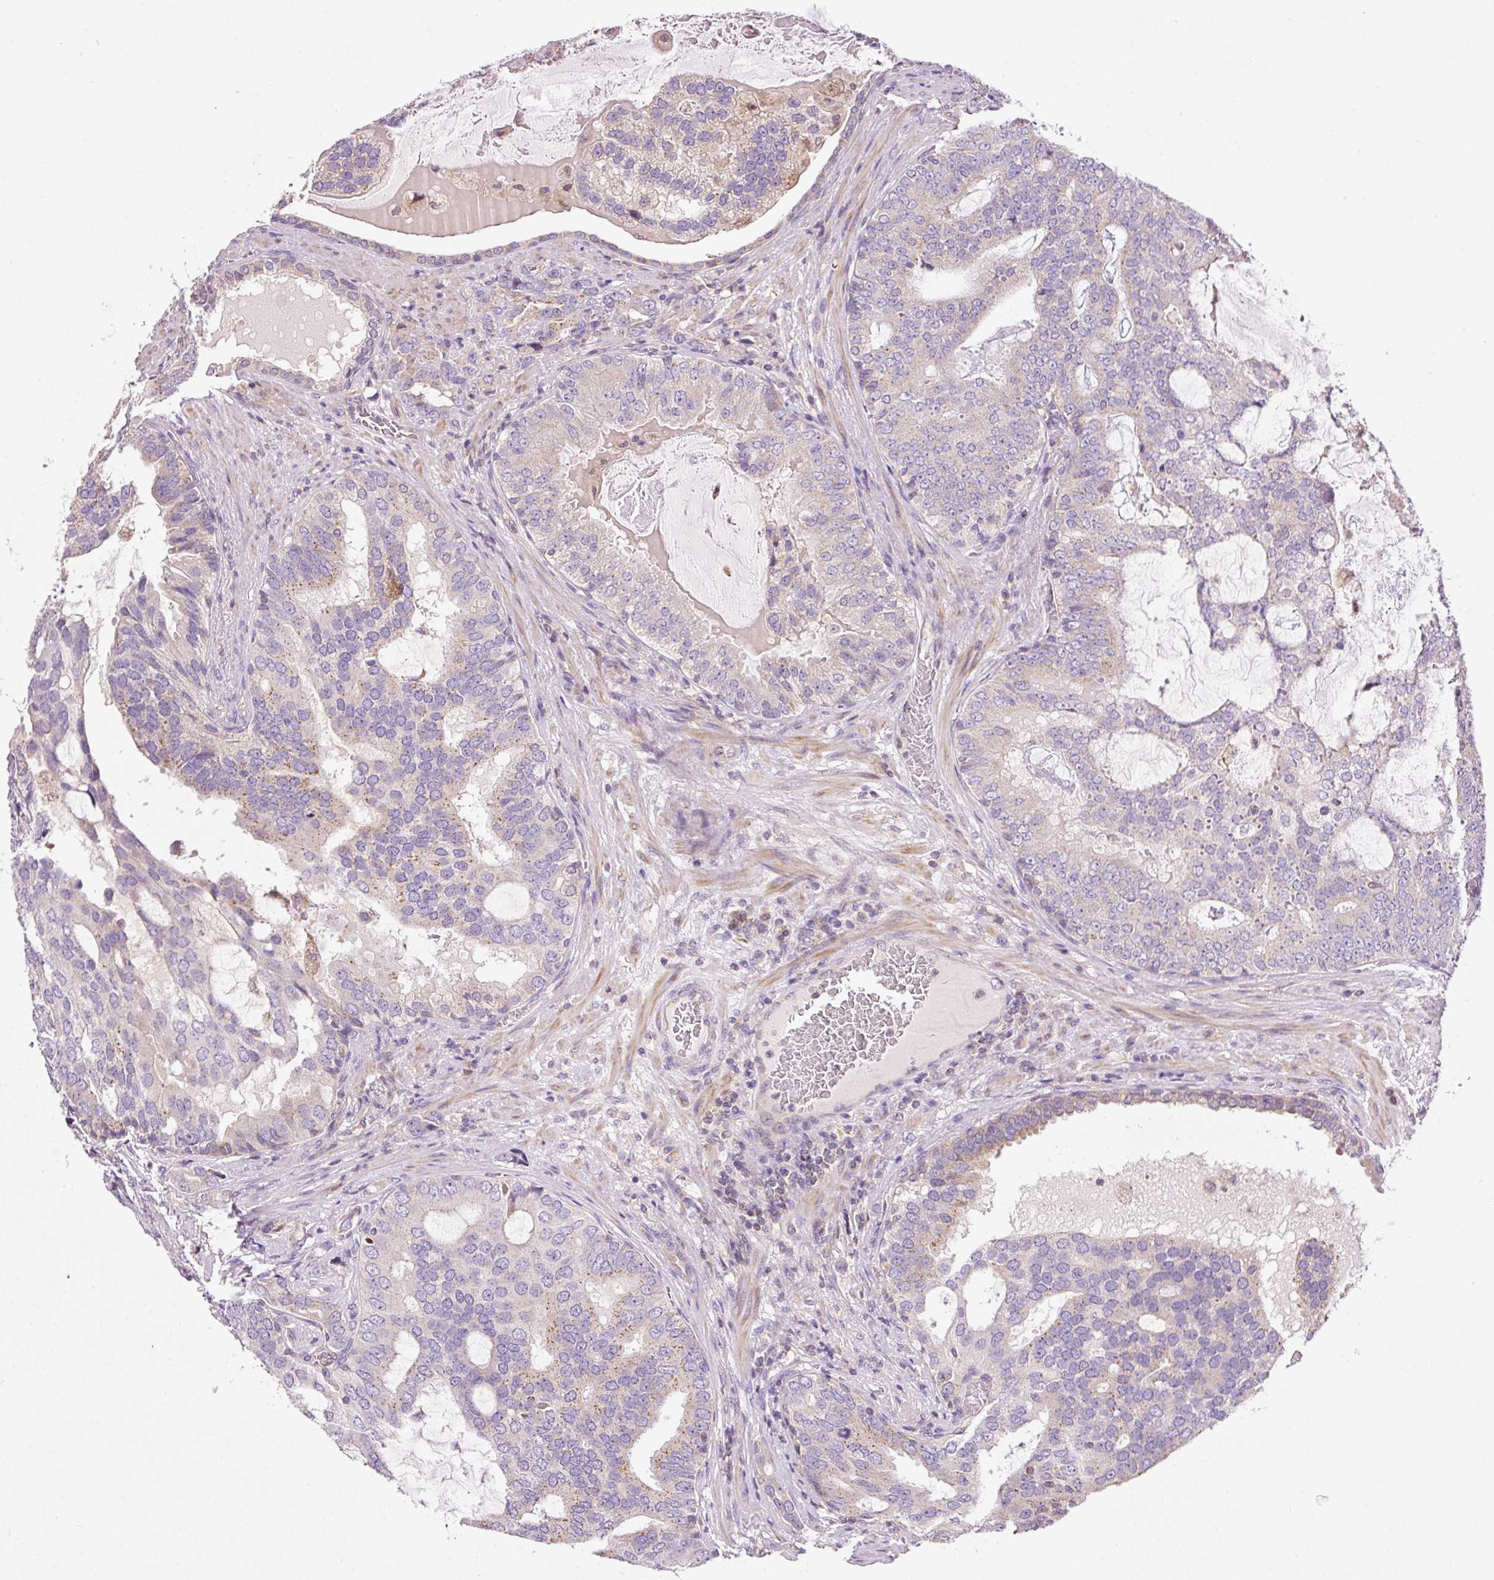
{"staining": {"intensity": "weak", "quantity": "<25%", "location": "cytoplasmic/membranous"}, "tissue": "prostate cancer", "cell_type": "Tumor cells", "image_type": "cancer", "snomed": [{"axis": "morphology", "description": "Adenocarcinoma, High grade"}, {"axis": "topography", "description": "Prostate"}], "caption": "Photomicrograph shows no protein positivity in tumor cells of adenocarcinoma (high-grade) (prostate) tissue. Brightfield microscopy of immunohistochemistry stained with DAB (3,3'-diaminobenzidine) (brown) and hematoxylin (blue), captured at high magnification.", "gene": "IMMT", "patient": {"sex": "male", "age": 55}}